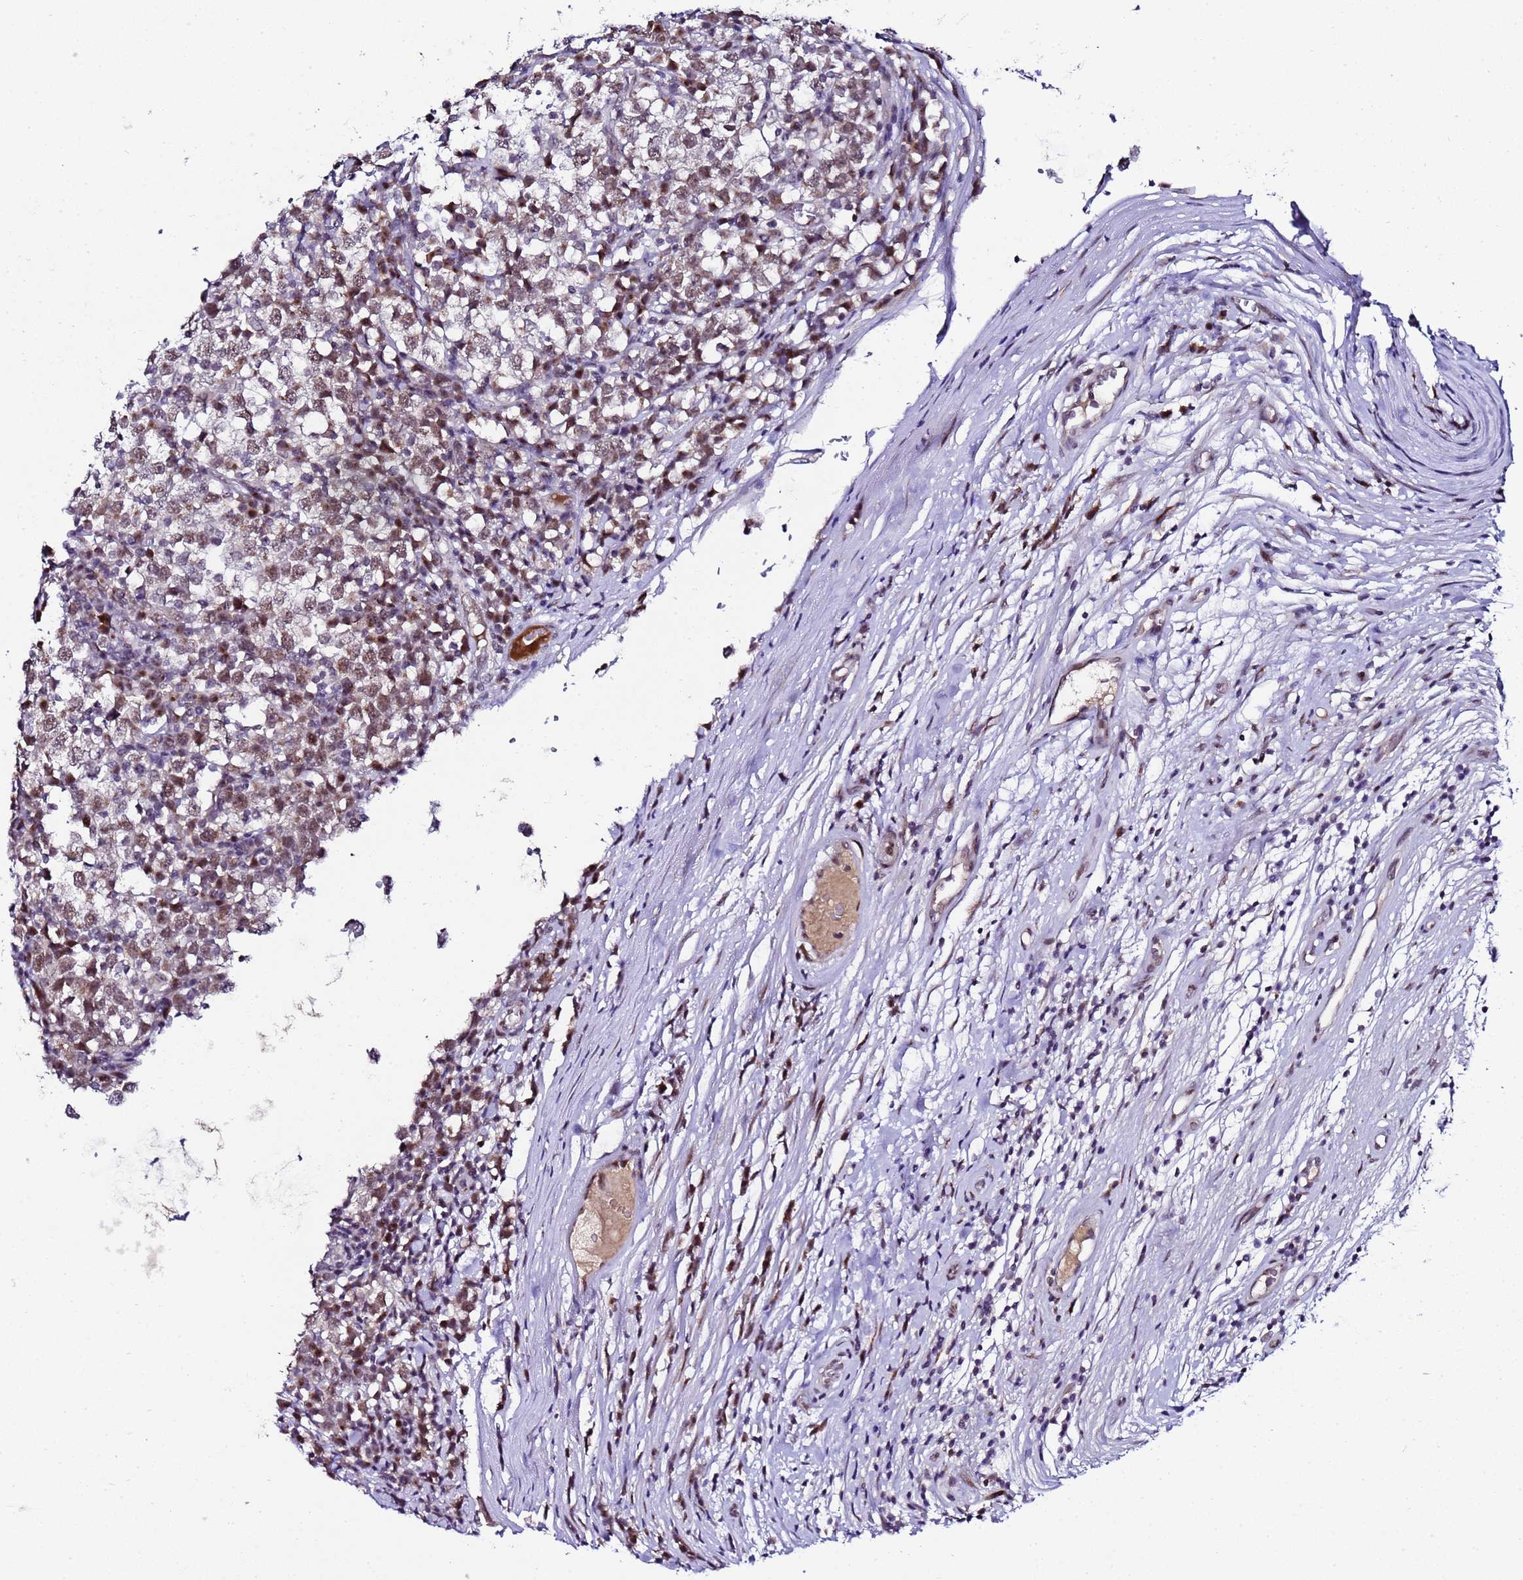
{"staining": {"intensity": "moderate", "quantity": "25%-75%", "location": "cytoplasmic/membranous,nuclear"}, "tissue": "testis cancer", "cell_type": "Tumor cells", "image_type": "cancer", "snomed": [{"axis": "morphology", "description": "Seminoma, NOS"}, {"axis": "topography", "description": "Testis"}], "caption": "Immunohistochemical staining of seminoma (testis) exhibits medium levels of moderate cytoplasmic/membranous and nuclear protein positivity in approximately 25%-75% of tumor cells.", "gene": "C19orf47", "patient": {"sex": "male", "age": 65}}